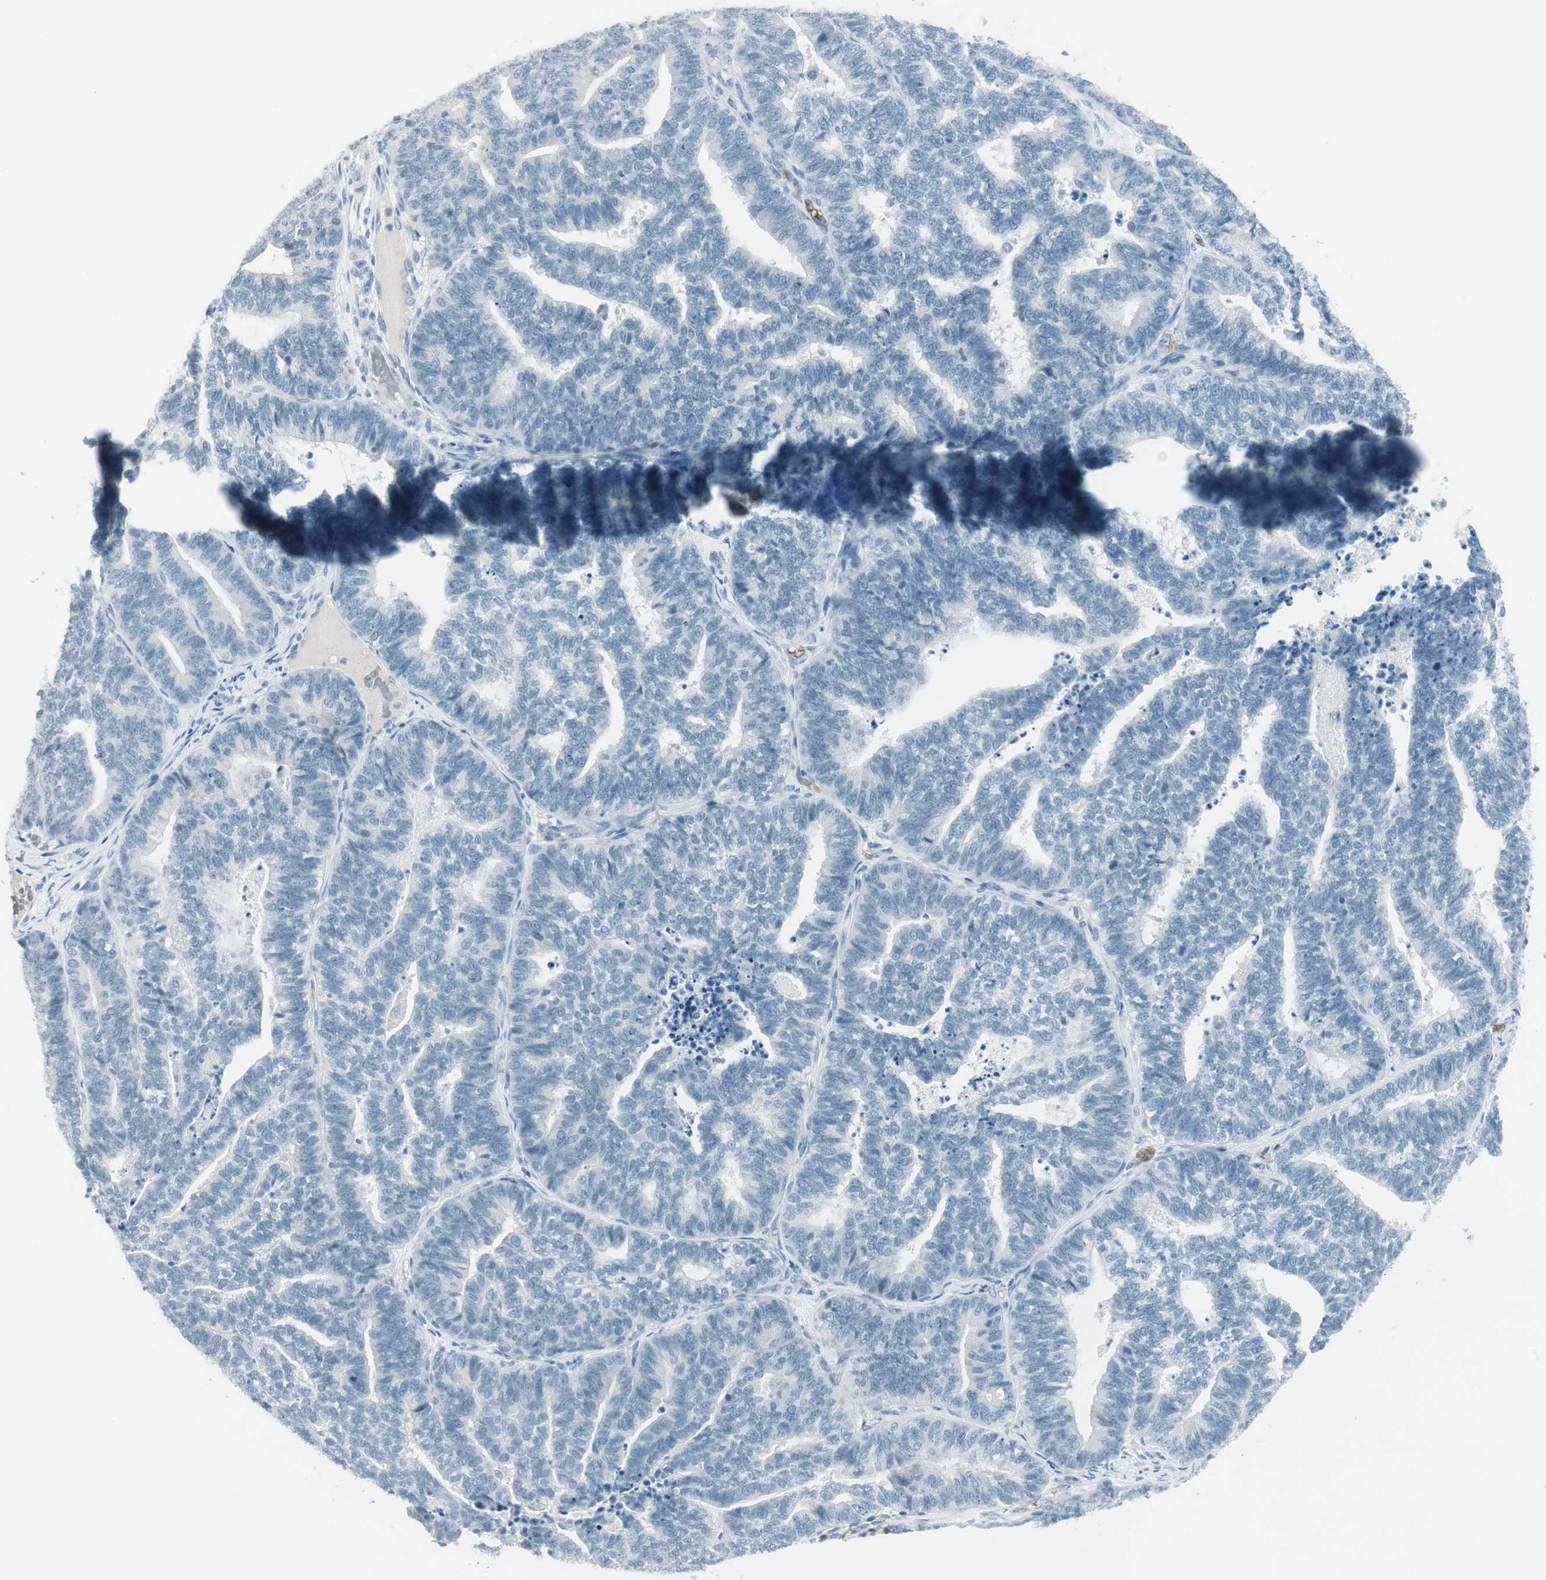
{"staining": {"intensity": "negative", "quantity": "none", "location": "none"}, "tissue": "endometrial cancer", "cell_type": "Tumor cells", "image_type": "cancer", "snomed": [{"axis": "morphology", "description": "Adenocarcinoma, NOS"}, {"axis": "topography", "description": "Endometrium"}], "caption": "An immunohistochemistry histopathology image of adenocarcinoma (endometrial) is shown. There is no staining in tumor cells of adenocarcinoma (endometrial).", "gene": "MAP4K1", "patient": {"sex": "female", "age": 70}}